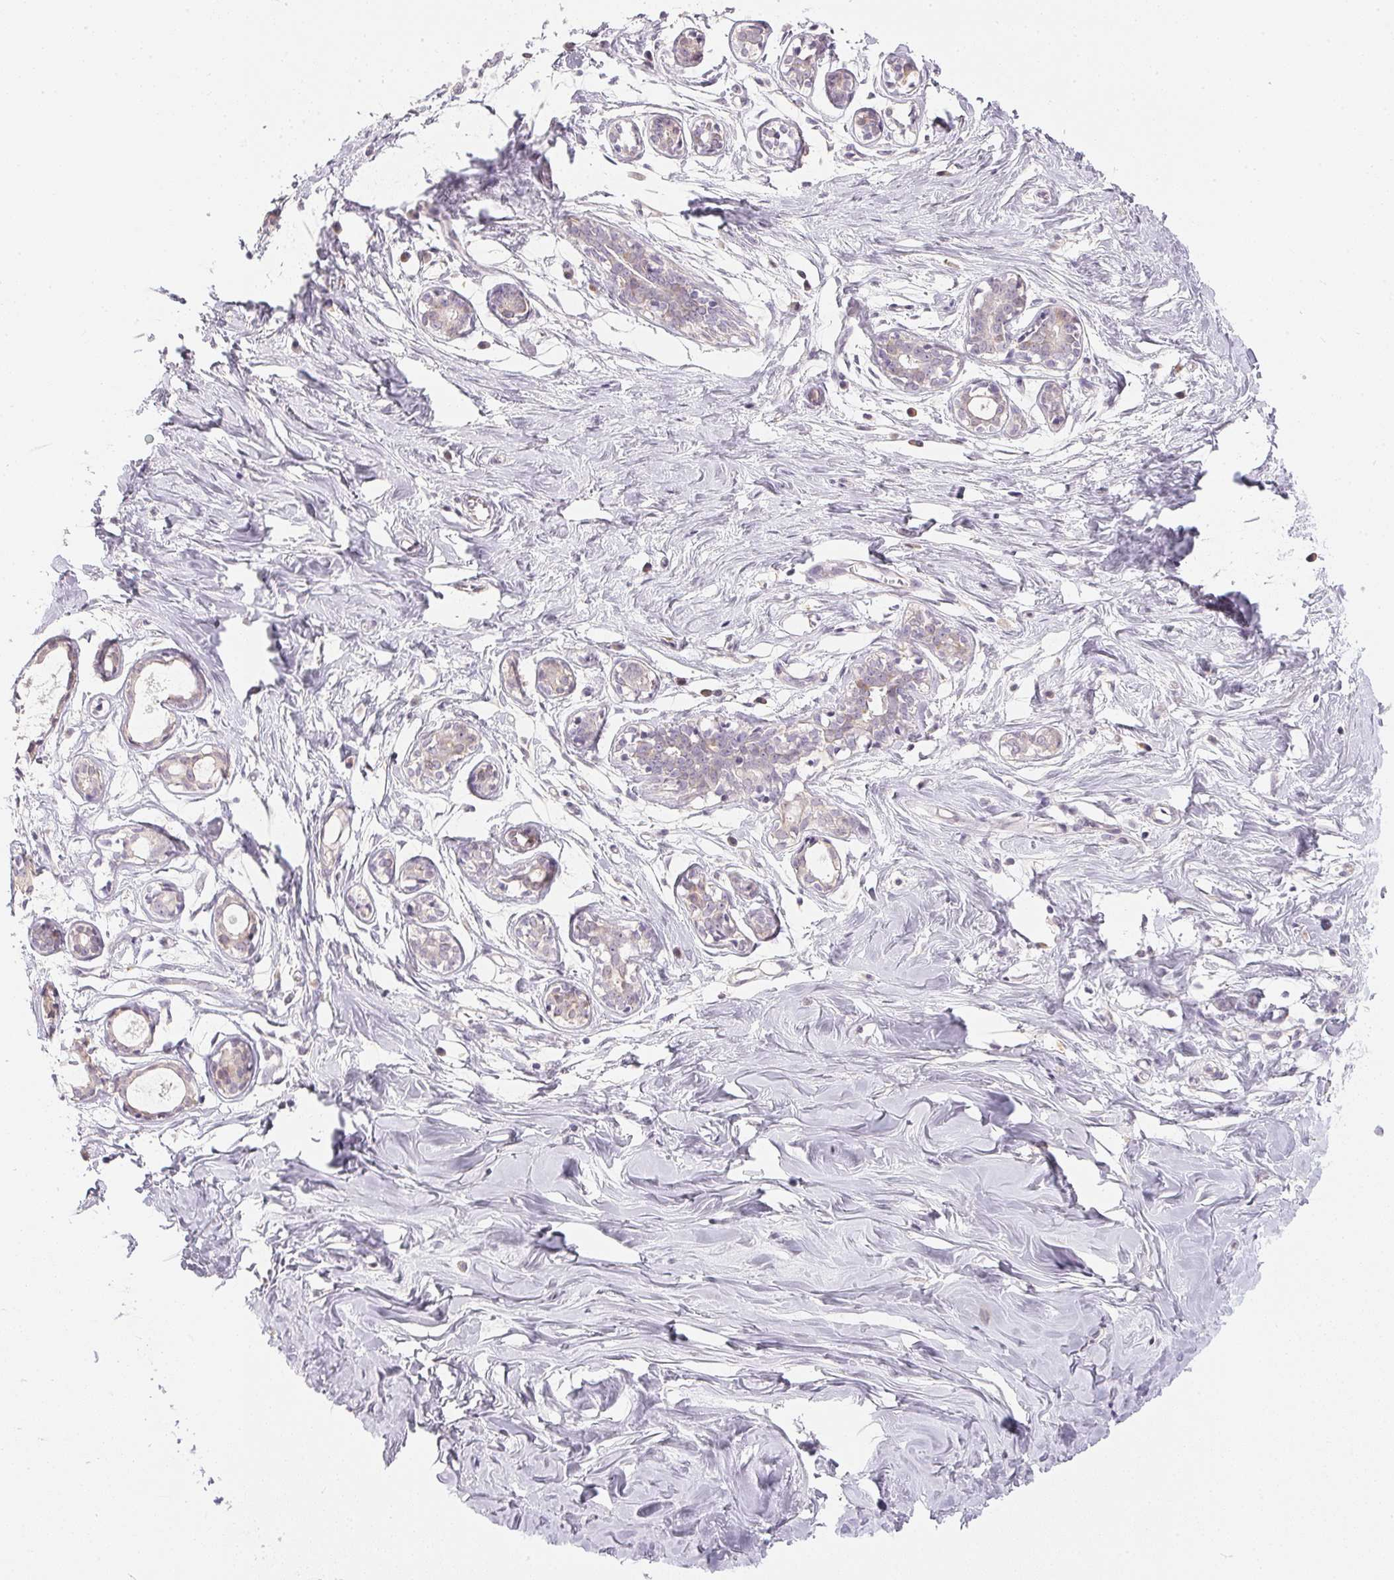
{"staining": {"intensity": "negative", "quantity": "none", "location": "none"}, "tissue": "breast", "cell_type": "Adipocytes", "image_type": "normal", "snomed": [{"axis": "morphology", "description": "Normal tissue, NOS"}, {"axis": "topography", "description": "Breast"}], "caption": "The histopathology image shows no staining of adipocytes in benign breast.", "gene": "TTC23L", "patient": {"sex": "female", "age": 27}}